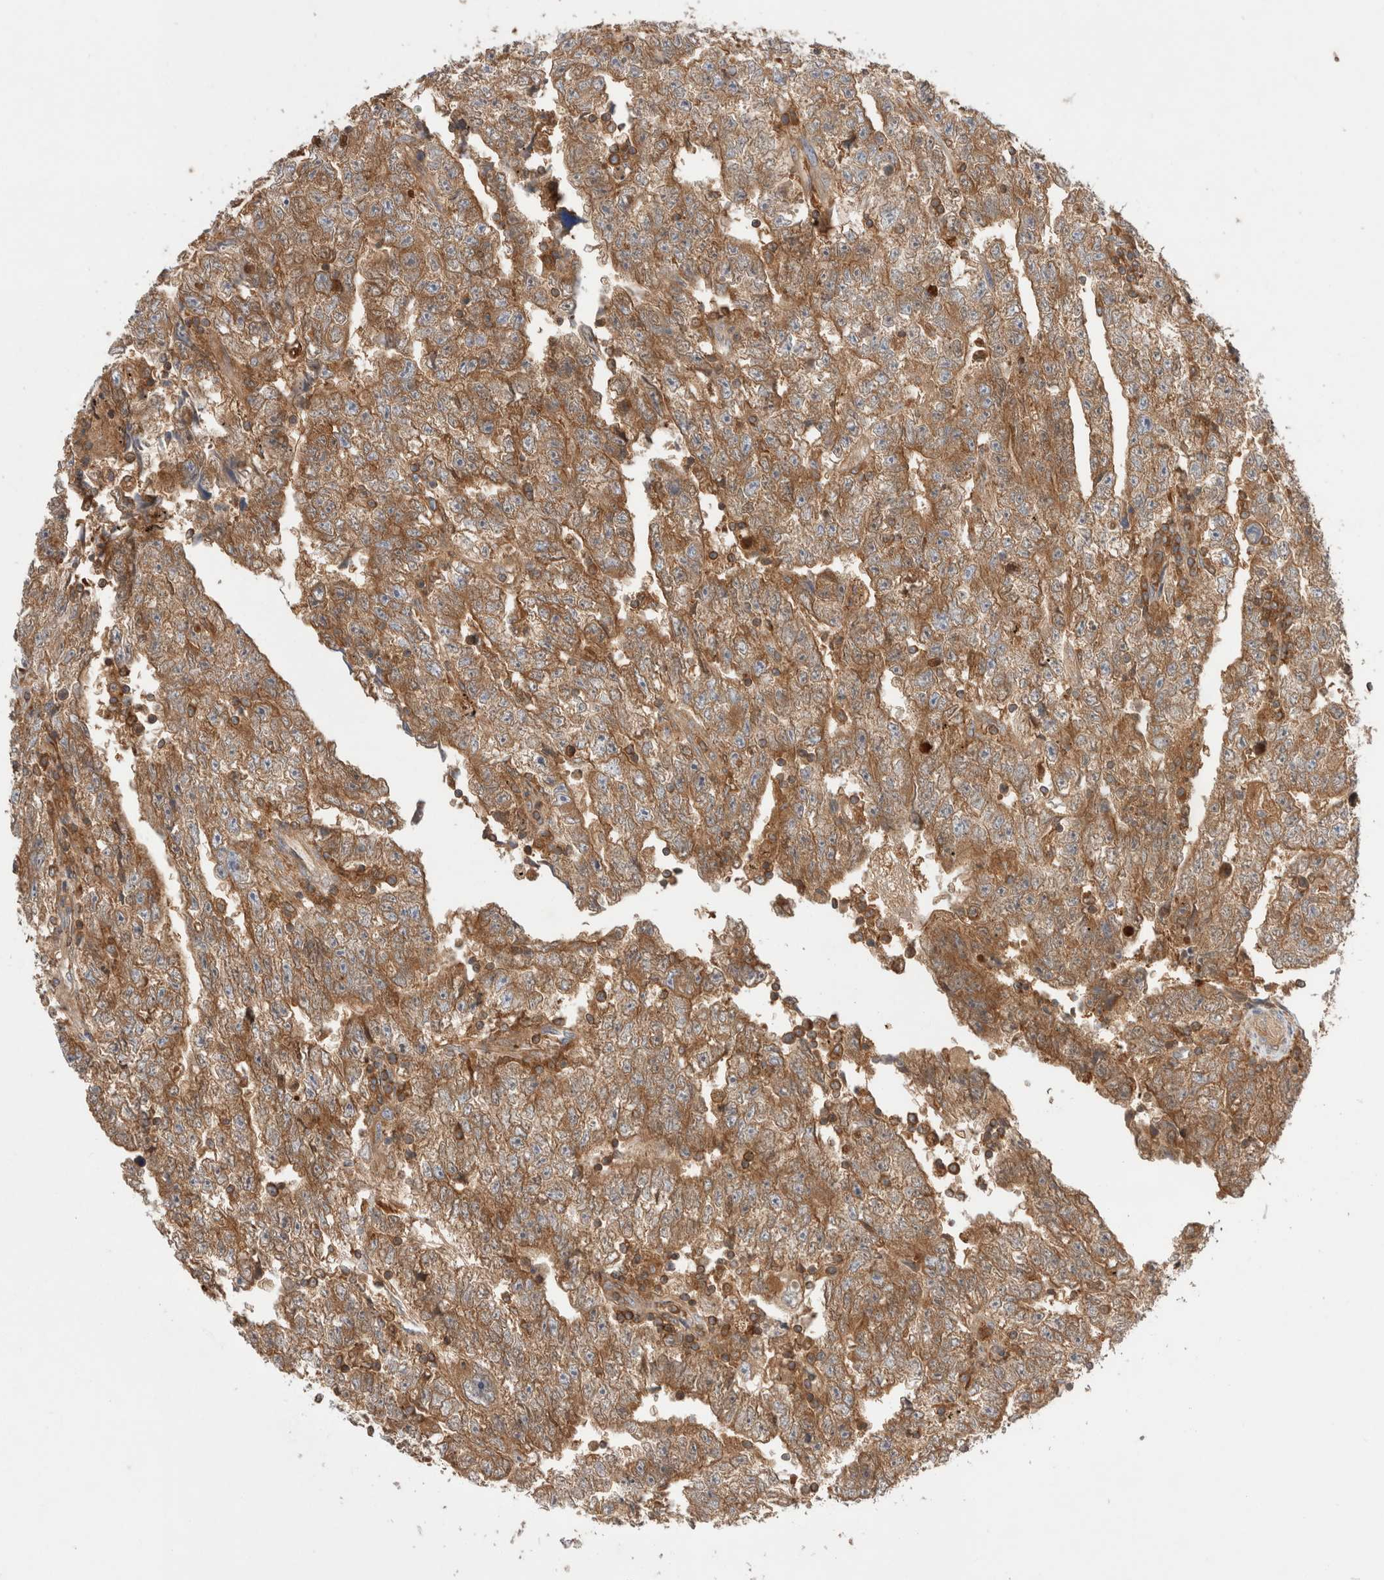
{"staining": {"intensity": "moderate", "quantity": ">75%", "location": "cytoplasmic/membranous"}, "tissue": "testis cancer", "cell_type": "Tumor cells", "image_type": "cancer", "snomed": [{"axis": "morphology", "description": "Carcinoma, Embryonal, NOS"}, {"axis": "topography", "description": "Testis"}], "caption": "This is a micrograph of IHC staining of embryonal carcinoma (testis), which shows moderate expression in the cytoplasmic/membranous of tumor cells.", "gene": "KLHL14", "patient": {"sex": "male", "age": 25}}